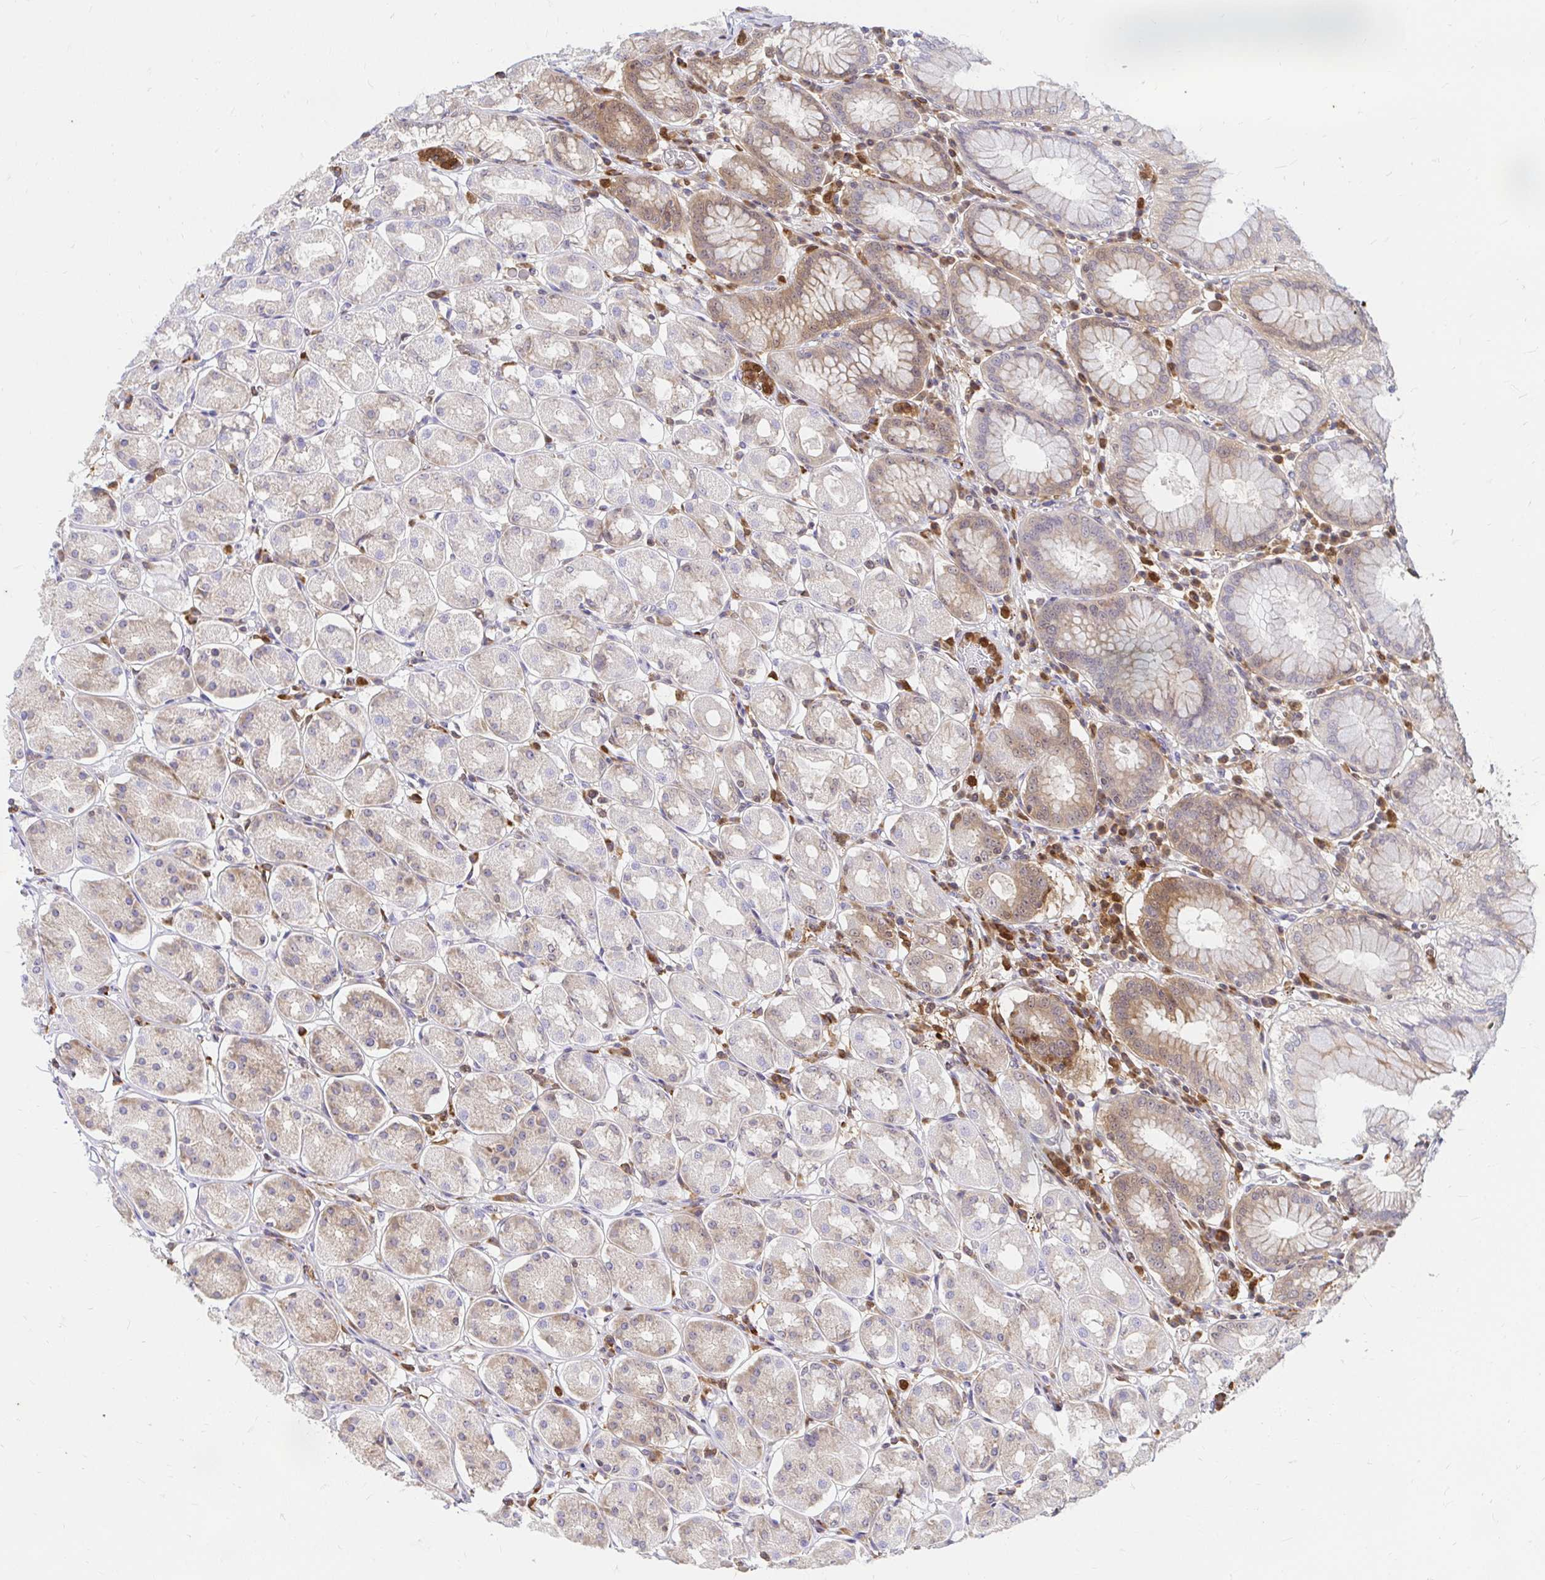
{"staining": {"intensity": "moderate", "quantity": "<25%", "location": "cytoplasmic/membranous"}, "tissue": "stomach", "cell_type": "Glandular cells", "image_type": "normal", "snomed": [{"axis": "morphology", "description": "Normal tissue, NOS"}, {"axis": "topography", "description": "Stomach"}, {"axis": "topography", "description": "Stomach, lower"}], "caption": "Protein staining exhibits moderate cytoplasmic/membranous expression in about <25% of glandular cells in normal stomach.", "gene": "PYCARD", "patient": {"sex": "female", "age": 56}}